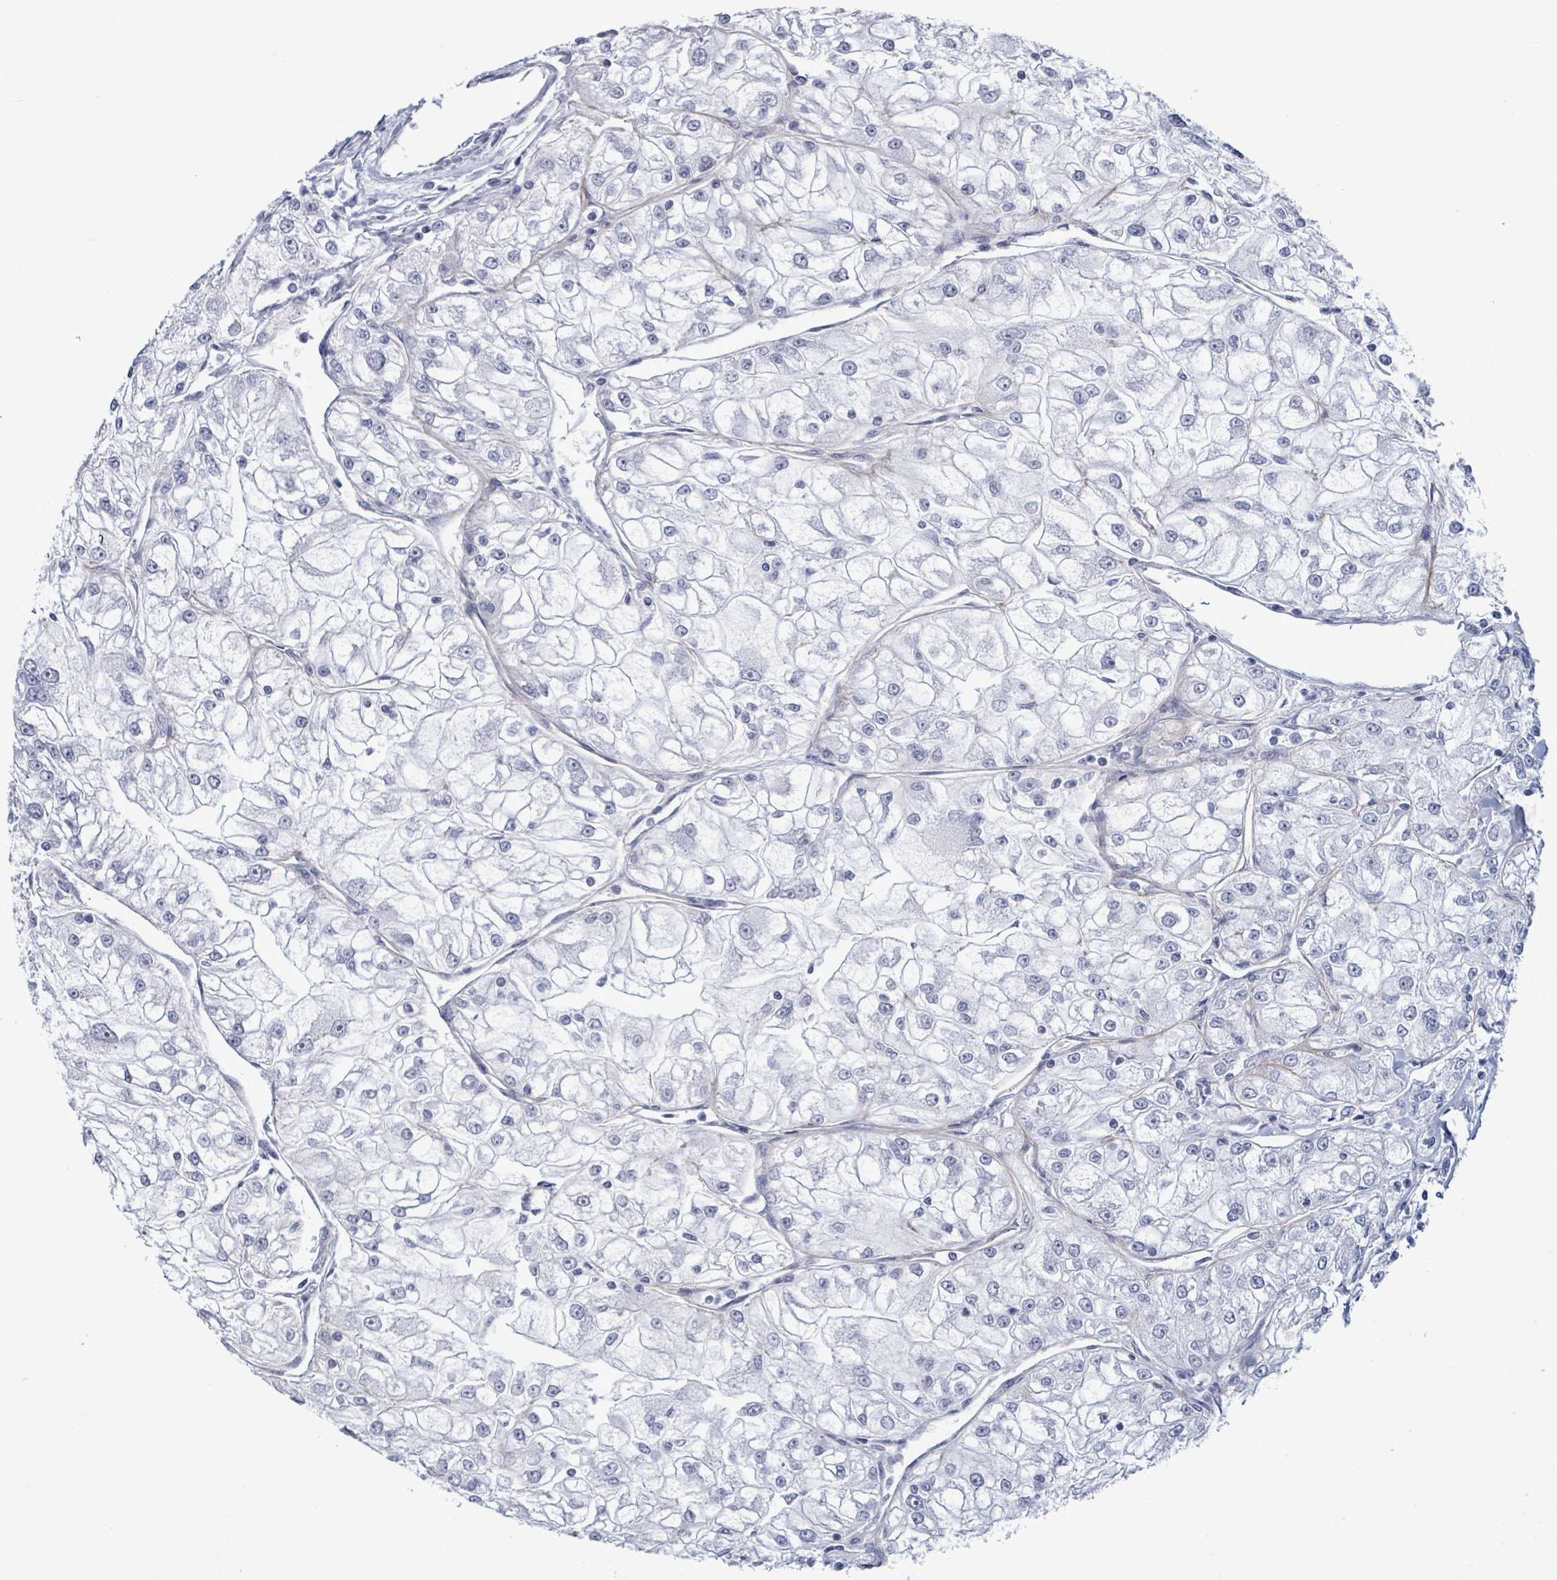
{"staining": {"intensity": "negative", "quantity": "none", "location": "none"}, "tissue": "renal cancer", "cell_type": "Tumor cells", "image_type": "cancer", "snomed": [{"axis": "morphology", "description": "Adenocarcinoma, NOS"}, {"axis": "topography", "description": "Kidney"}], "caption": "Immunohistochemistry histopathology image of neoplastic tissue: human adenocarcinoma (renal) stained with DAB (3,3'-diaminobenzidine) displays no significant protein staining in tumor cells.", "gene": "ZNF771", "patient": {"sex": "female", "age": 72}}